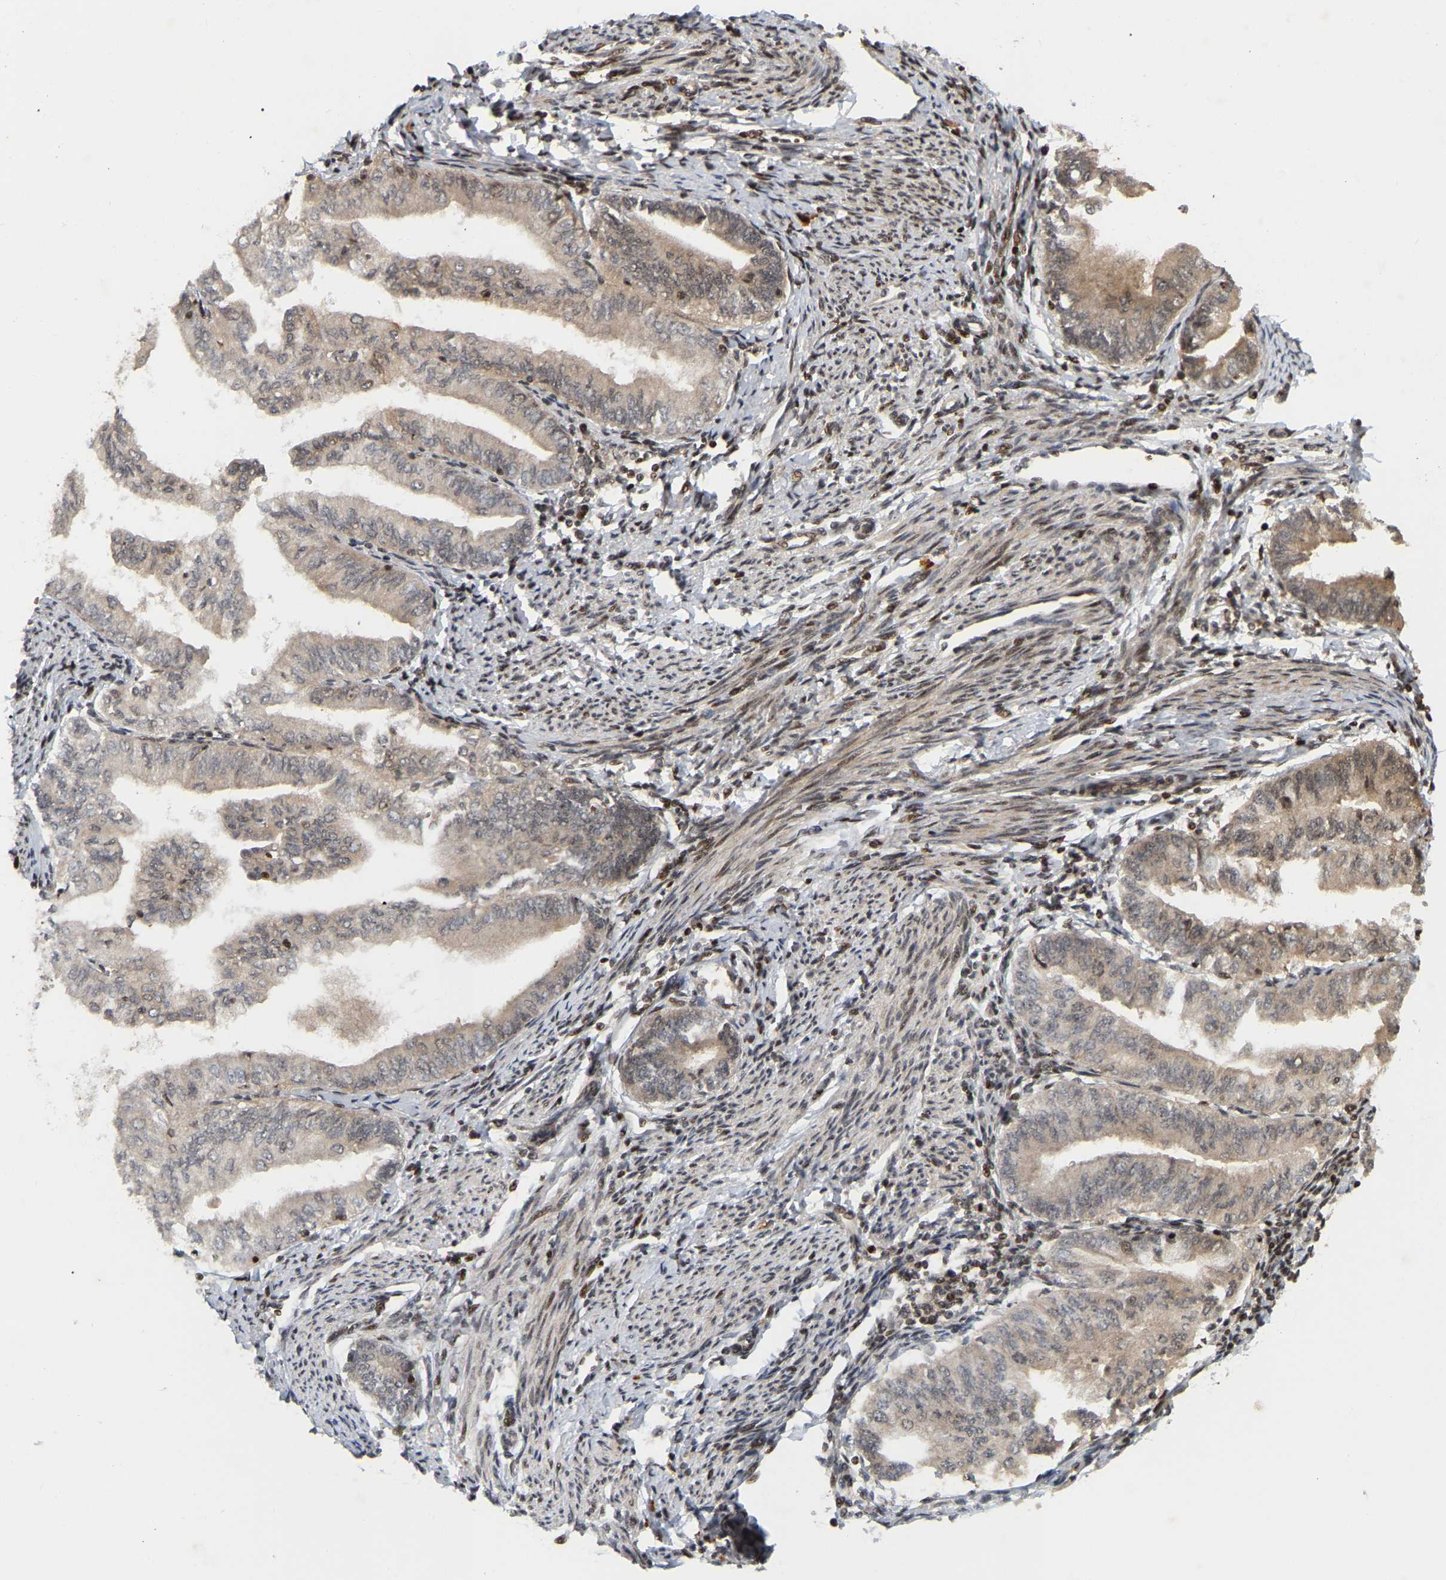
{"staining": {"intensity": "weak", "quantity": ">75%", "location": "cytoplasmic/membranous"}, "tissue": "endometrial cancer", "cell_type": "Tumor cells", "image_type": "cancer", "snomed": [{"axis": "morphology", "description": "Adenocarcinoma, NOS"}, {"axis": "topography", "description": "Endometrium"}], "caption": "The immunohistochemical stain labels weak cytoplasmic/membranous expression in tumor cells of endometrial adenocarcinoma tissue. Using DAB (3,3'-diaminobenzidine) (brown) and hematoxylin (blue) stains, captured at high magnification using brightfield microscopy.", "gene": "NFE2L2", "patient": {"sex": "female", "age": 66}}